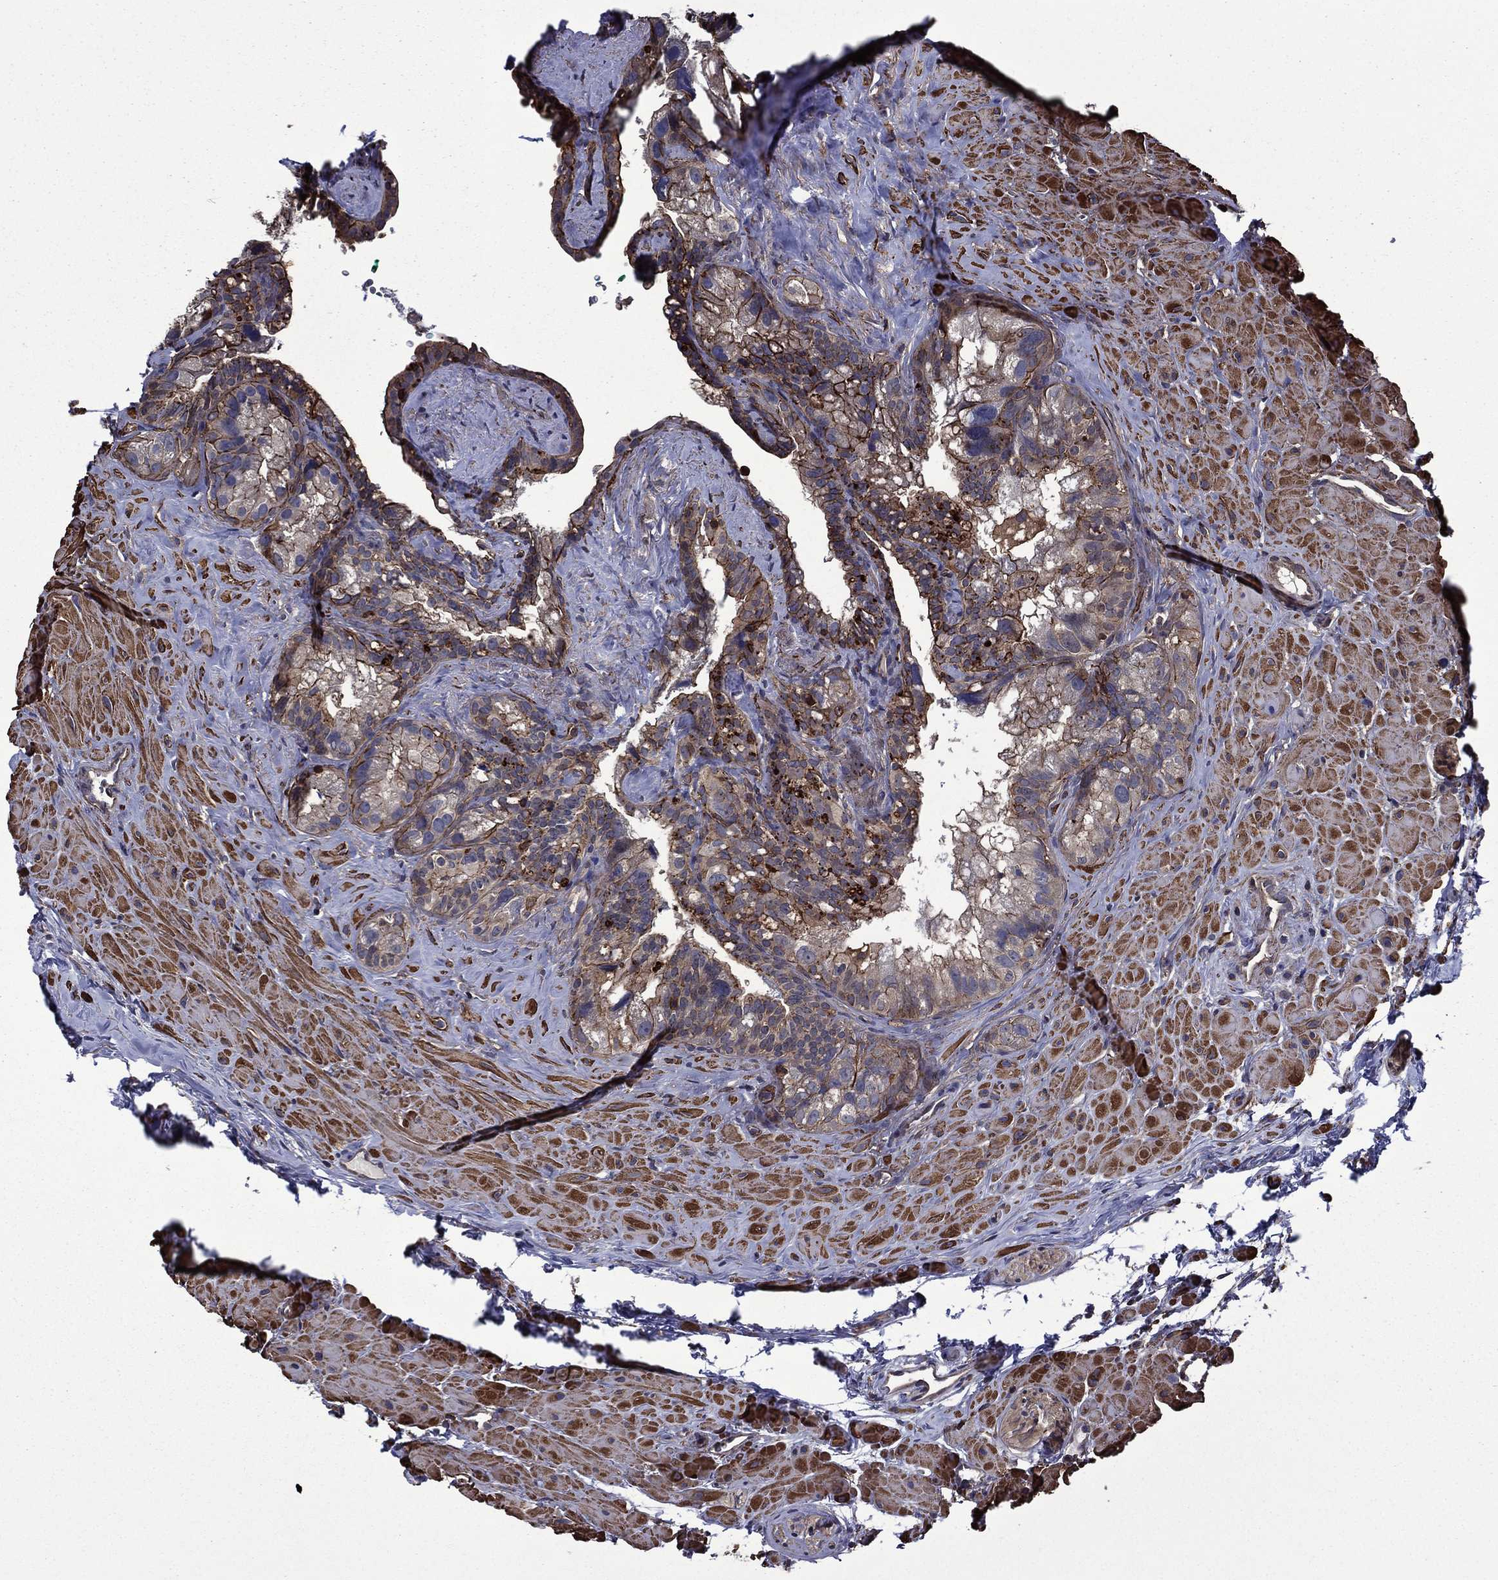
{"staining": {"intensity": "strong", "quantity": "<25%", "location": "cytoplasmic/membranous"}, "tissue": "seminal vesicle", "cell_type": "Glandular cells", "image_type": "normal", "snomed": [{"axis": "morphology", "description": "Normal tissue, NOS"}, {"axis": "topography", "description": "Seminal veicle"}], "caption": "Unremarkable seminal vesicle displays strong cytoplasmic/membranous positivity in about <25% of glandular cells, visualized by immunohistochemistry. The protein is stained brown, and the nuclei are stained in blue (DAB (3,3'-diaminobenzidine) IHC with brightfield microscopy, high magnification).", "gene": "PLPP3", "patient": {"sex": "male", "age": 72}}